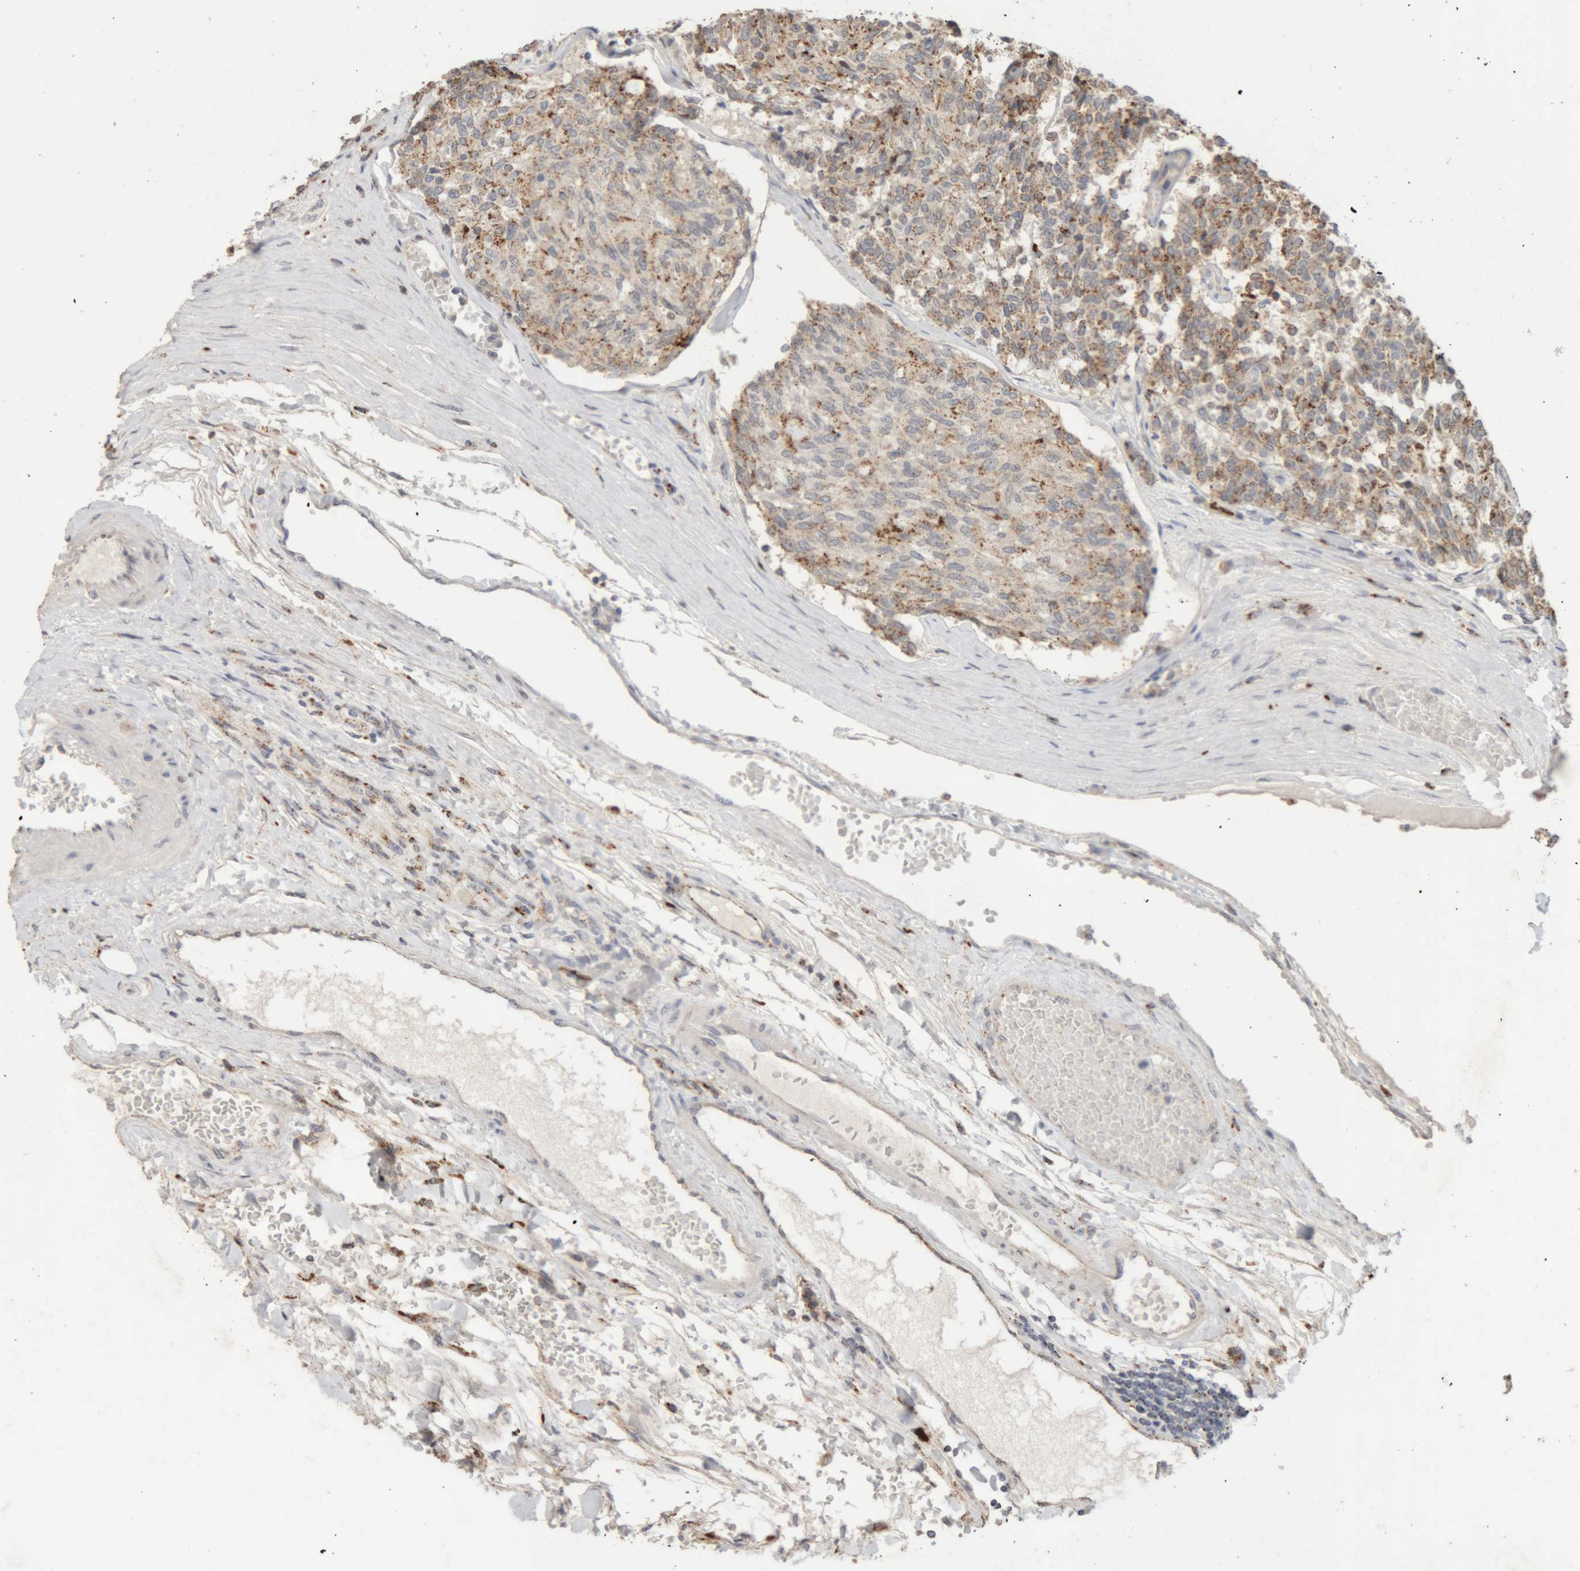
{"staining": {"intensity": "moderate", "quantity": "25%-75%", "location": "cytoplasmic/membranous"}, "tissue": "carcinoid", "cell_type": "Tumor cells", "image_type": "cancer", "snomed": [{"axis": "morphology", "description": "Carcinoid, malignant, NOS"}, {"axis": "topography", "description": "Pancreas"}], "caption": "Moderate cytoplasmic/membranous protein staining is appreciated in about 25%-75% of tumor cells in carcinoid. The staining was performed using DAB to visualize the protein expression in brown, while the nuclei were stained in blue with hematoxylin (Magnification: 20x).", "gene": "ARSA", "patient": {"sex": "female", "age": 54}}